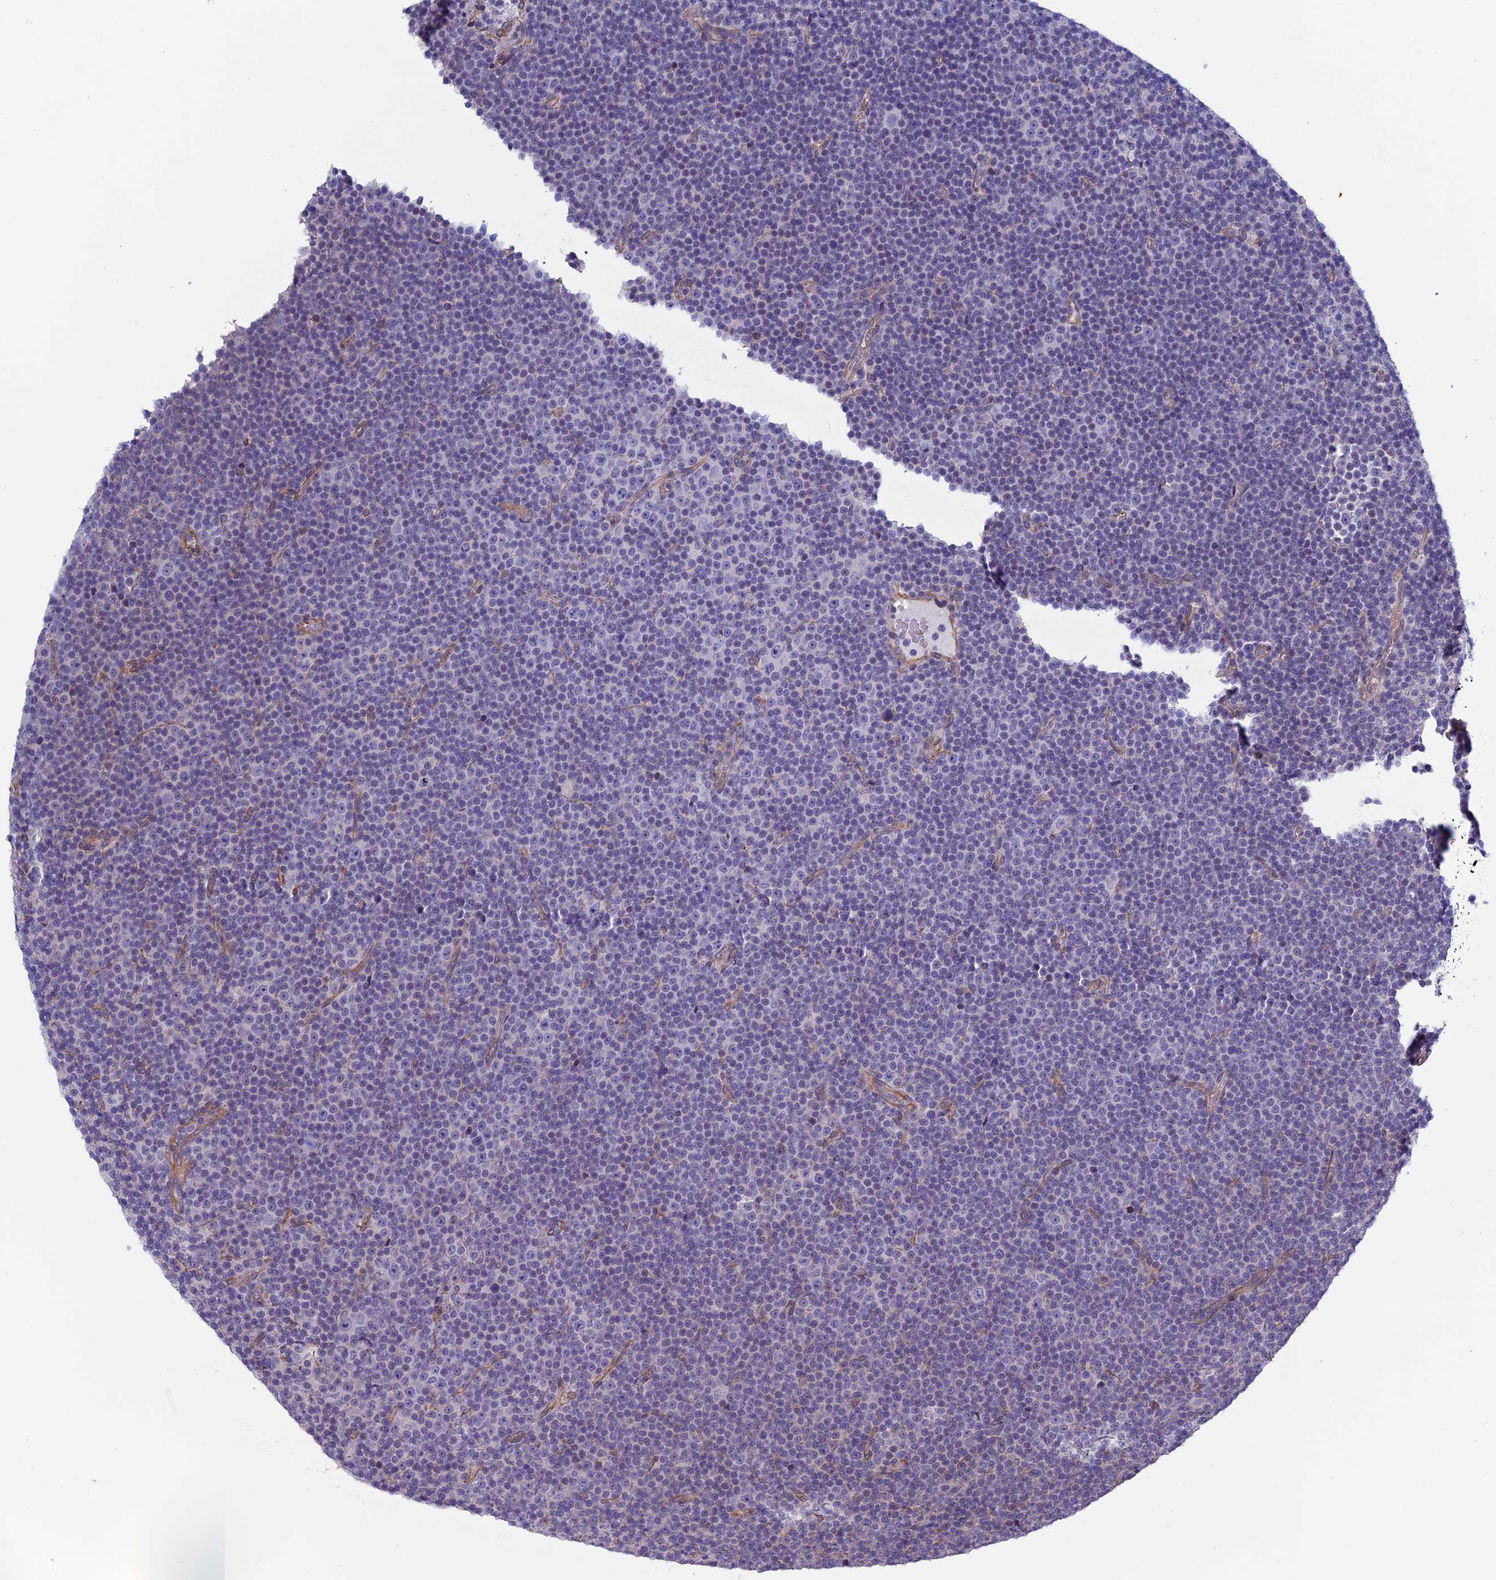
{"staining": {"intensity": "negative", "quantity": "none", "location": "none"}, "tissue": "lymphoma", "cell_type": "Tumor cells", "image_type": "cancer", "snomed": [{"axis": "morphology", "description": "Malignant lymphoma, non-Hodgkin's type, Low grade"}, {"axis": "topography", "description": "Lymph node"}], "caption": "The micrograph exhibits no significant positivity in tumor cells of lymphoma.", "gene": "BCL2L10", "patient": {"sex": "female", "age": 67}}